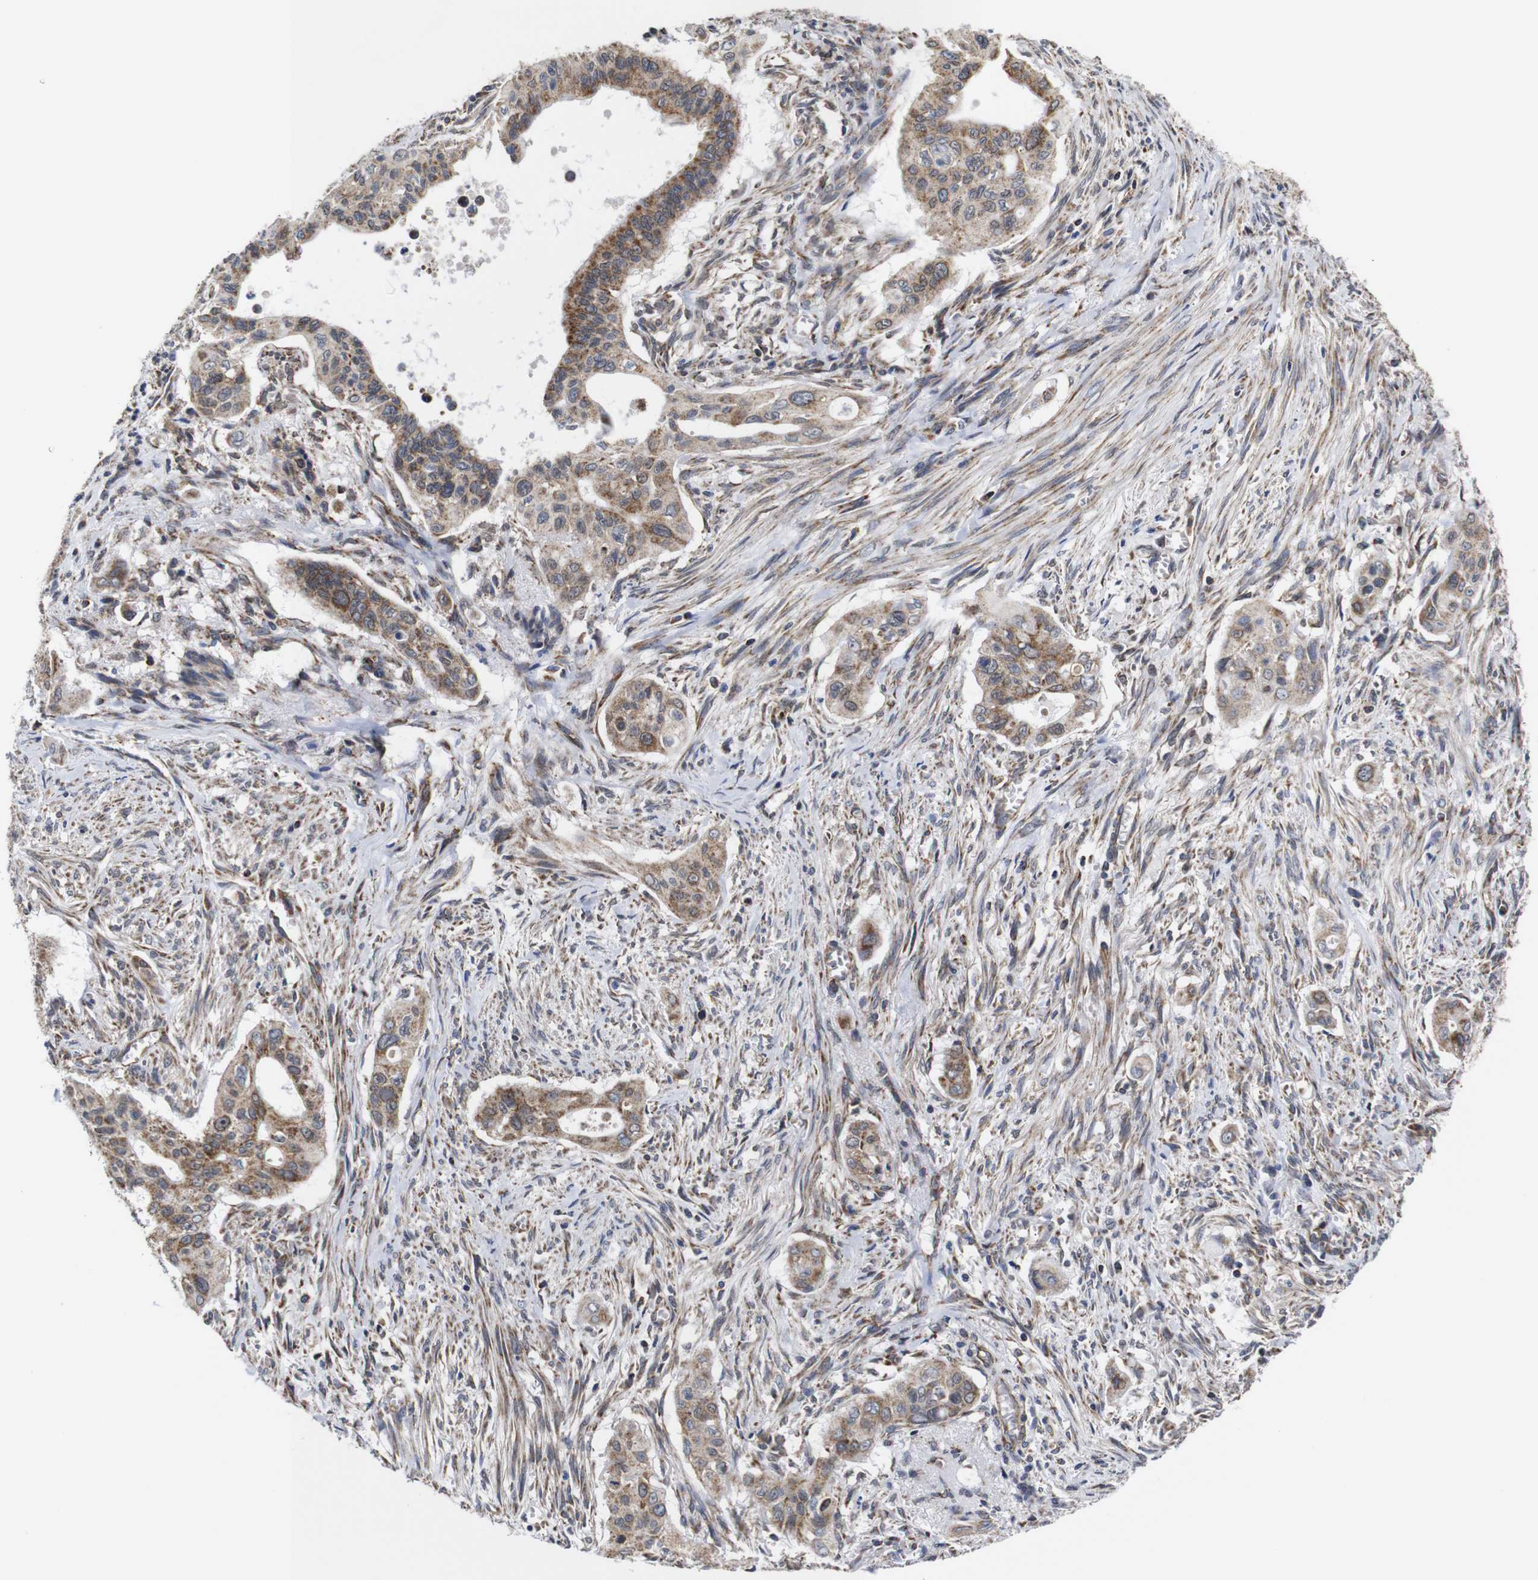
{"staining": {"intensity": "moderate", "quantity": ">75%", "location": "cytoplasmic/membranous"}, "tissue": "pancreatic cancer", "cell_type": "Tumor cells", "image_type": "cancer", "snomed": [{"axis": "morphology", "description": "Adenocarcinoma, NOS"}, {"axis": "topography", "description": "Pancreas"}], "caption": "Immunohistochemistry (IHC) staining of pancreatic cancer, which displays medium levels of moderate cytoplasmic/membranous expression in approximately >75% of tumor cells indicating moderate cytoplasmic/membranous protein positivity. The staining was performed using DAB (3,3'-diaminobenzidine) (brown) for protein detection and nuclei were counterstained in hematoxylin (blue).", "gene": "C17orf80", "patient": {"sex": "male", "age": 77}}